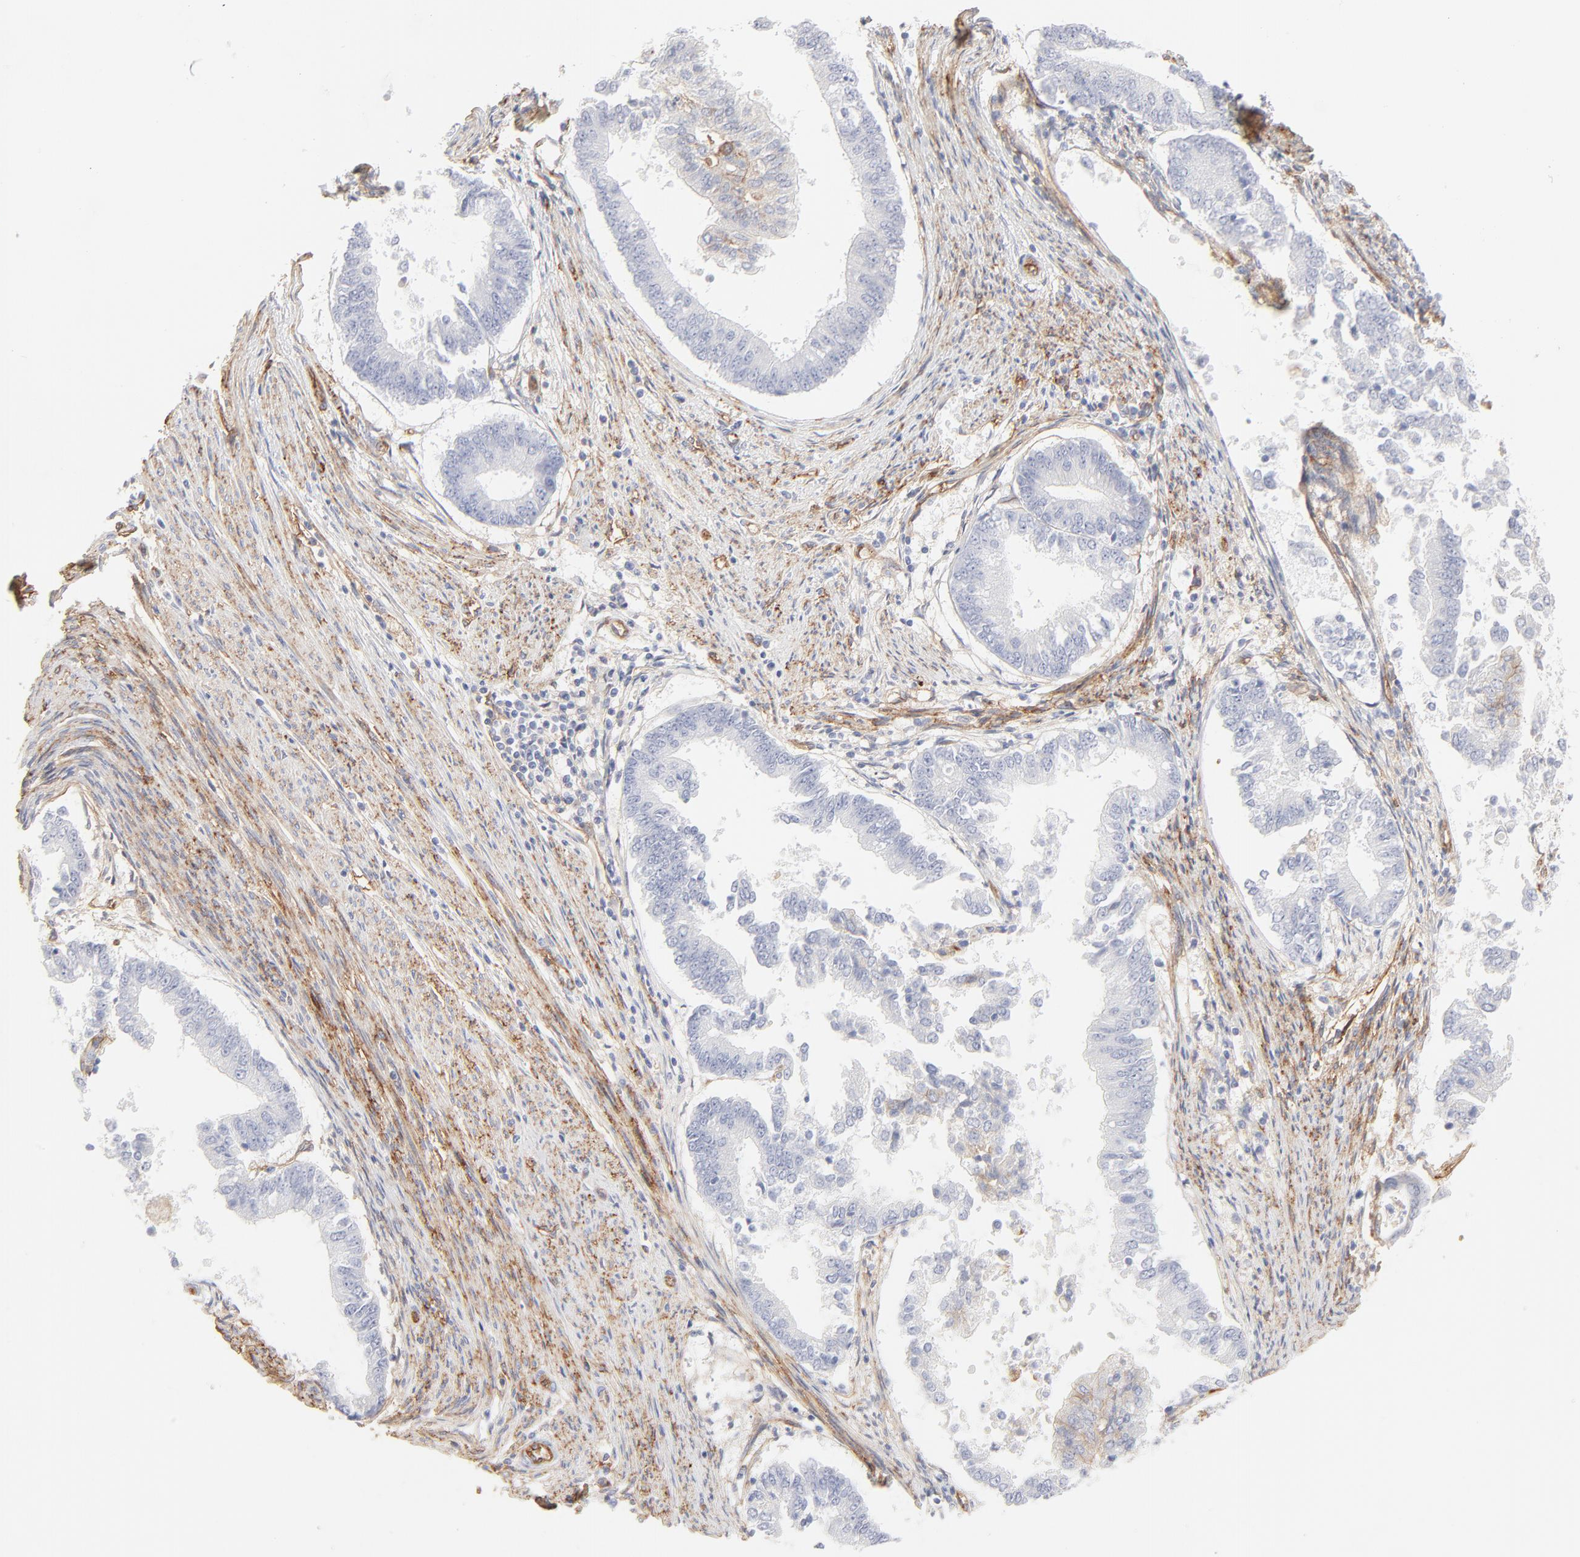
{"staining": {"intensity": "negative", "quantity": "none", "location": "none"}, "tissue": "endometrial cancer", "cell_type": "Tumor cells", "image_type": "cancer", "snomed": [{"axis": "morphology", "description": "Adenocarcinoma, NOS"}, {"axis": "topography", "description": "Endometrium"}], "caption": "Tumor cells are negative for brown protein staining in endometrial cancer.", "gene": "ITGA5", "patient": {"sex": "female", "age": 63}}